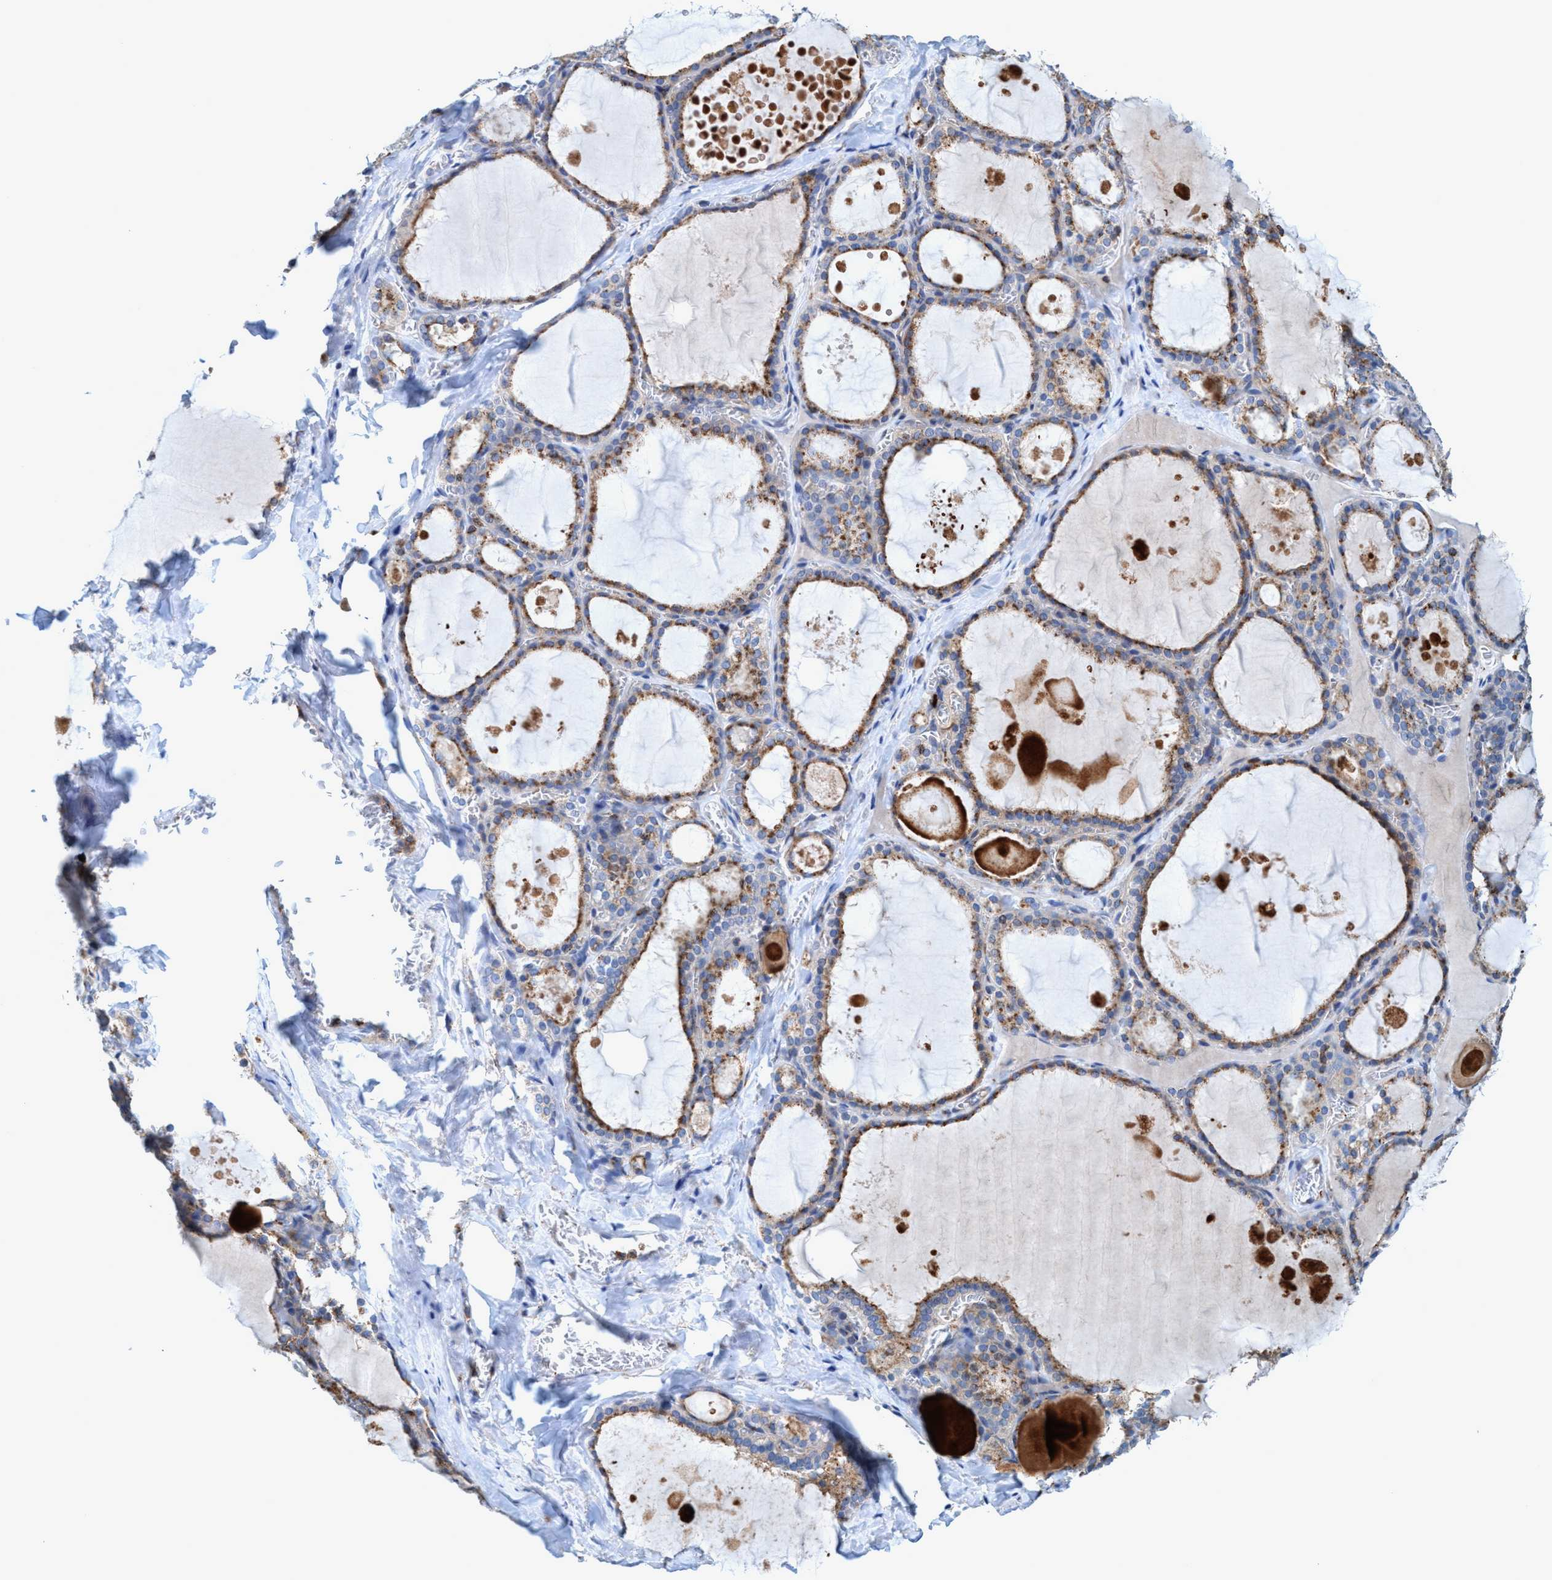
{"staining": {"intensity": "moderate", "quantity": ">75%", "location": "cytoplasmic/membranous"}, "tissue": "thyroid gland", "cell_type": "Glandular cells", "image_type": "normal", "snomed": [{"axis": "morphology", "description": "Normal tissue, NOS"}, {"axis": "topography", "description": "Thyroid gland"}], "caption": "A high-resolution micrograph shows immunohistochemistry (IHC) staining of normal thyroid gland, which displays moderate cytoplasmic/membranous positivity in approximately >75% of glandular cells.", "gene": "TRIM65", "patient": {"sex": "male", "age": 56}}